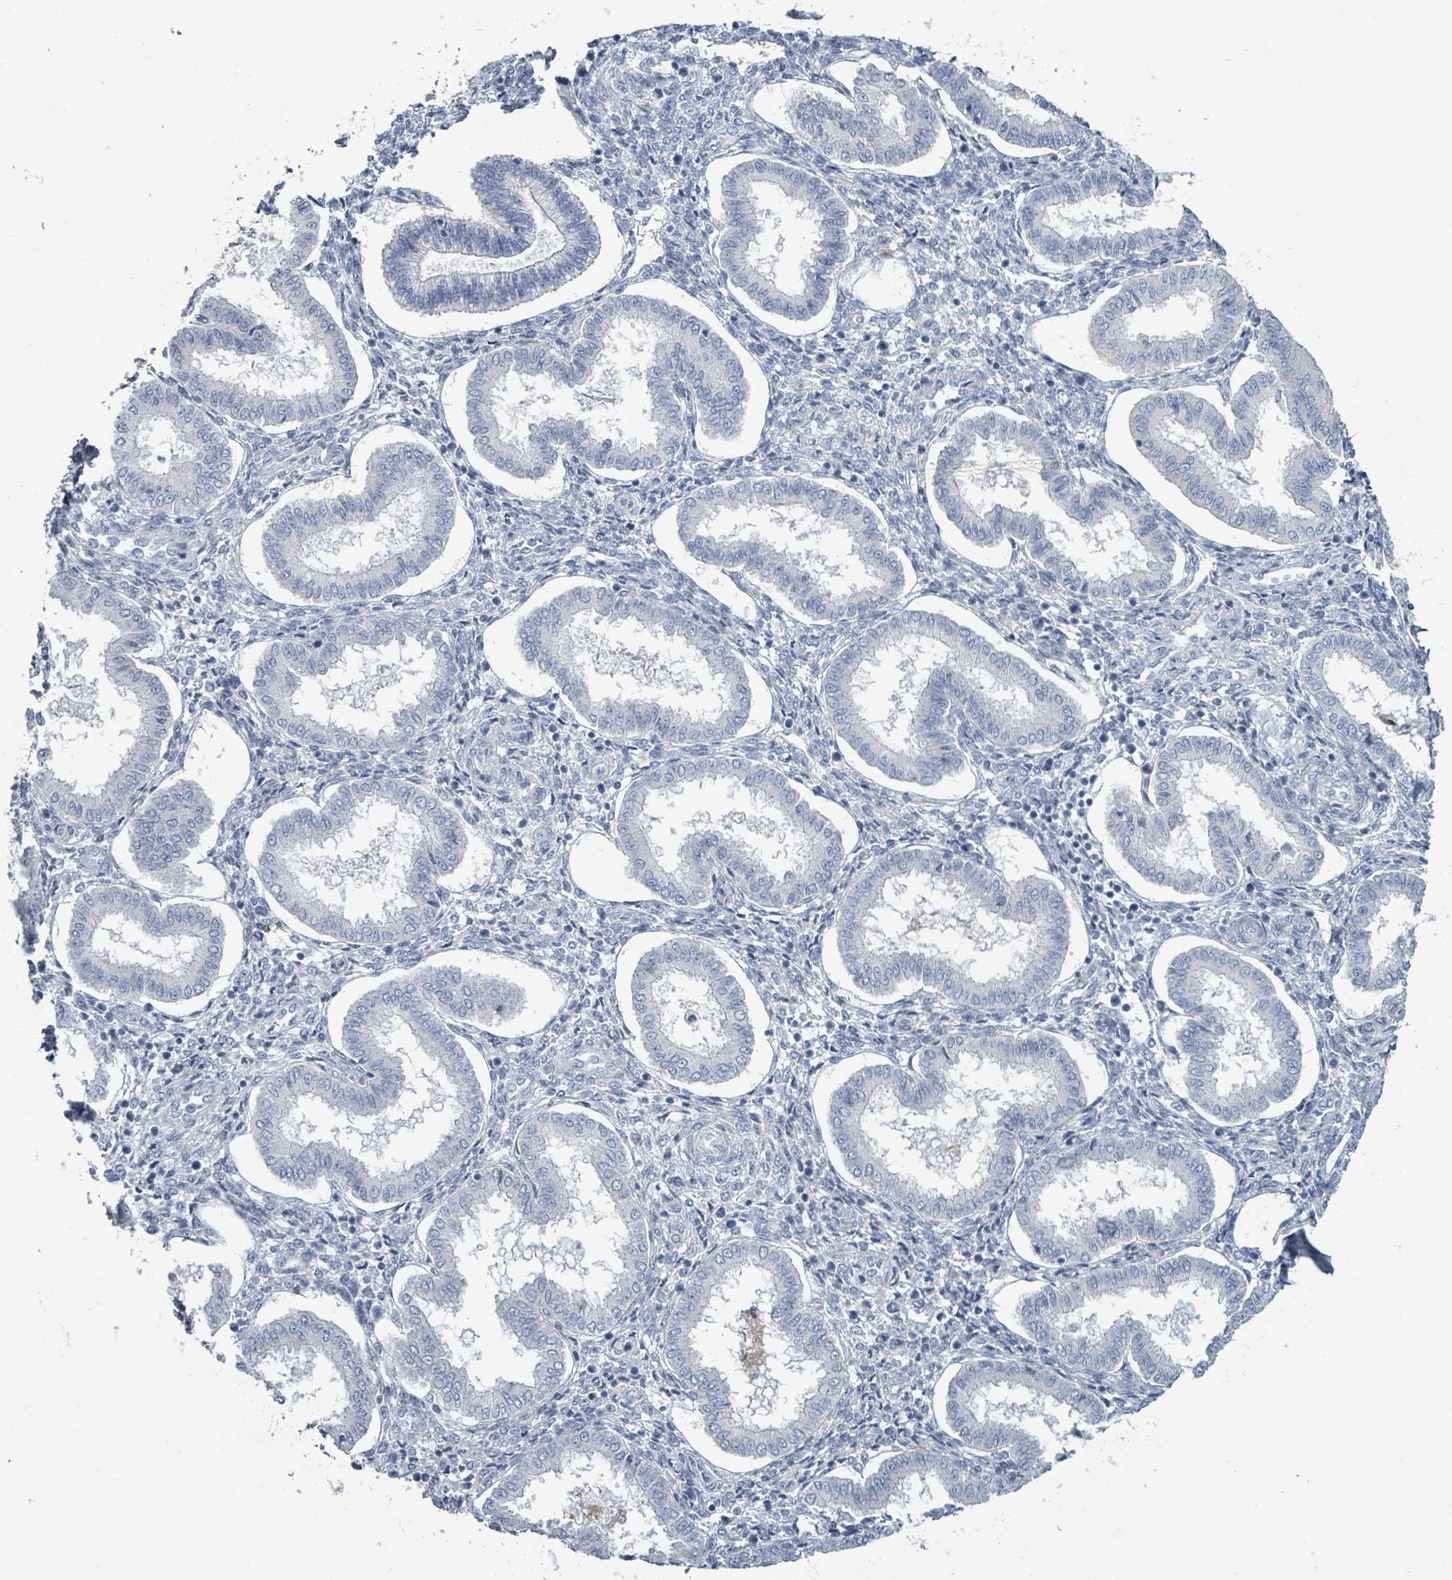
{"staining": {"intensity": "negative", "quantity": "none", "location": "none"}, "tissue": "endometrium", "cell_type": "Cells in endometrial stroma", "image_type": "normal", "snomed": [{"axis": "morphology", "description": "Normal tissue, NOS"}, {"axis": "topography", "description": "Endometrium"}], "caption": "Immunohistochemistry (IHC) image of normal endometrium: endometrium stained with DAB demonstrates no significant protein positivity in cells in endometrial stroma.", "gene": "RAB33B", "patient": {"sex": "female", "age": 24}}